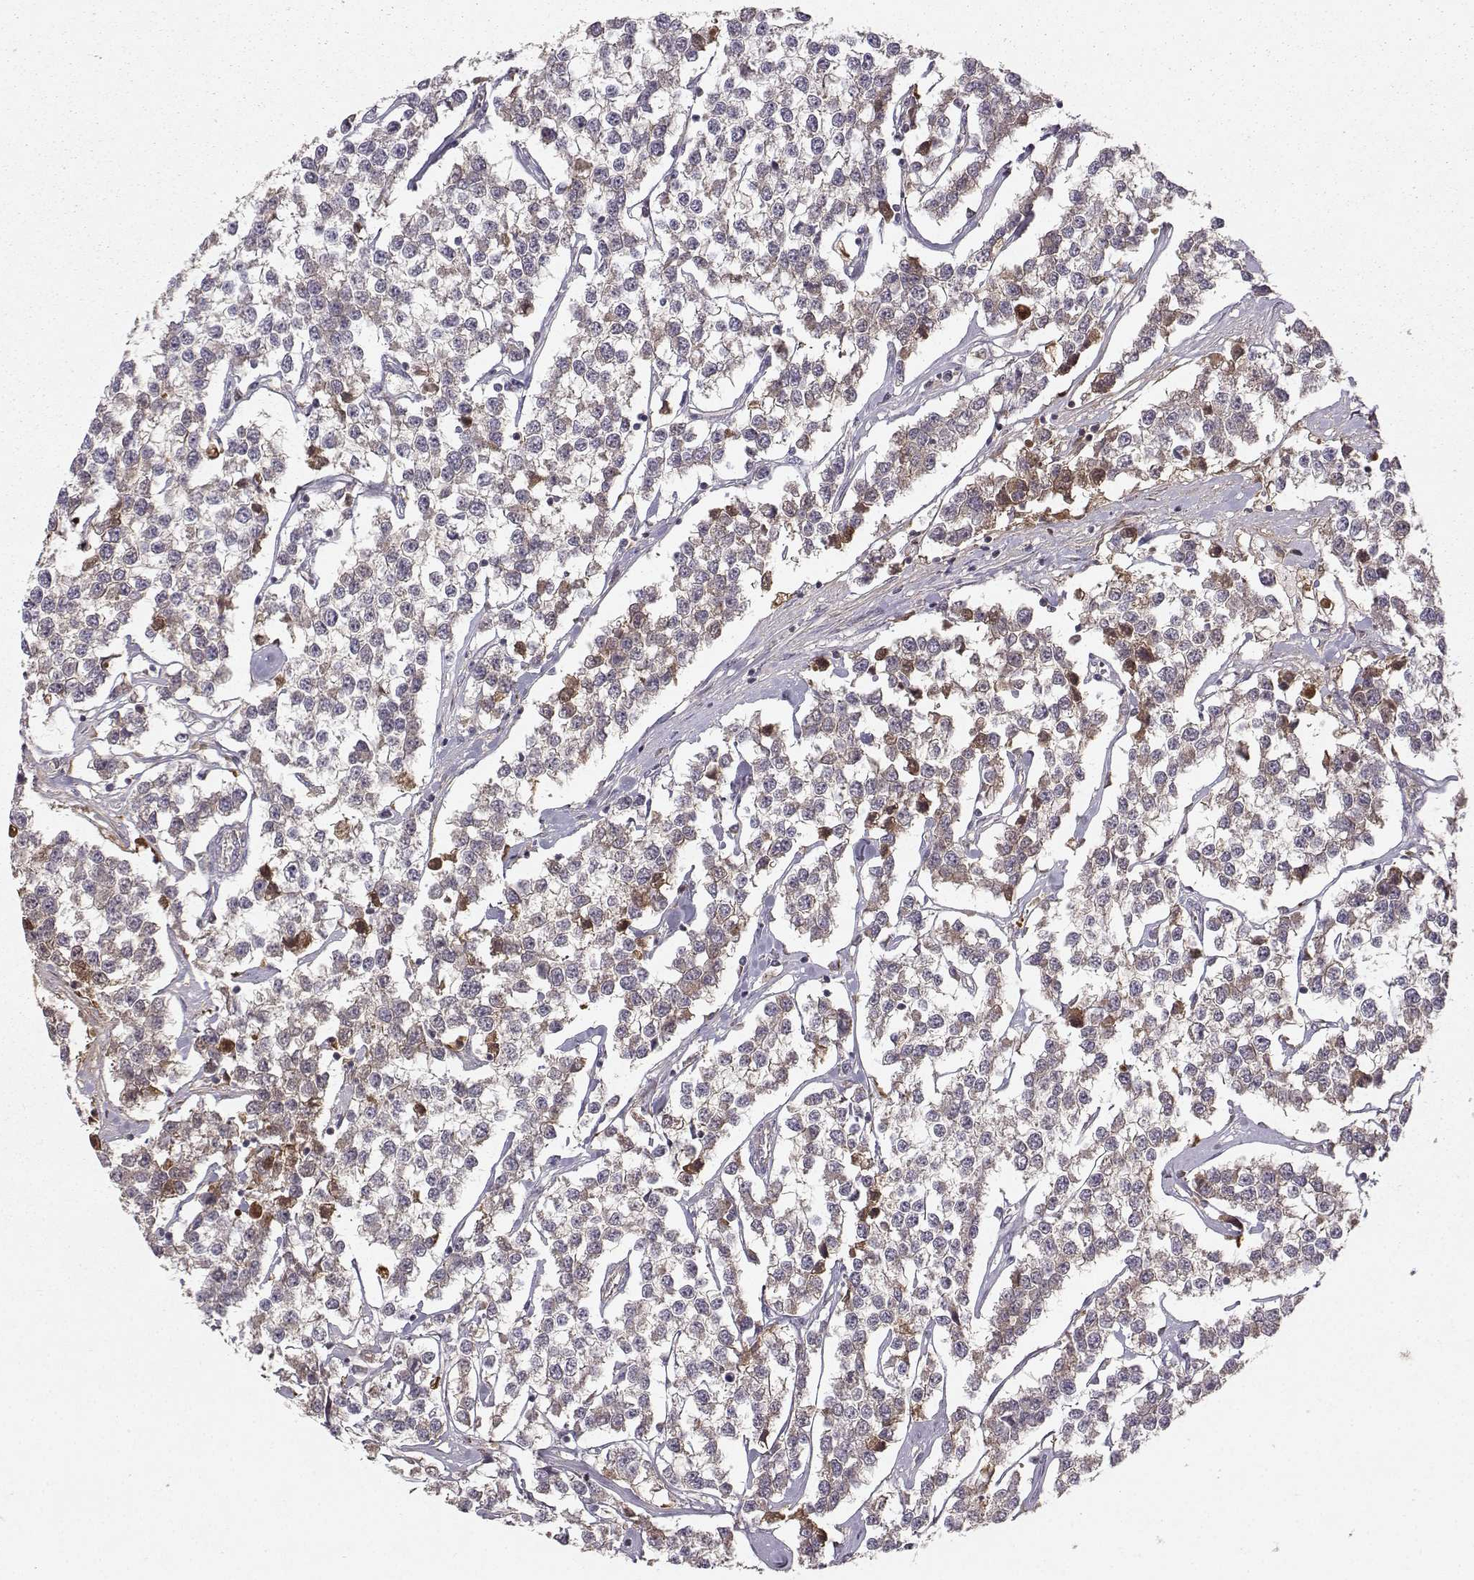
{"staining": {"intensity": "moderate", "quantity": "<25%", "location": "cytoplasmic/membranous"}, "tissue": "testis cancer", "cell_type": "Tumor cells", "image_type": "cancer", "snomed": [{"axis": "morphology", "description": "Seminoma, NOS"}, {"axis": "topography", "description": "Testis"}], "caption": "Immunohistochemistry (IHC) image of testis seminoma stained for a protein (brown), which displays low levels of moderate cytoplasmic/membranous expression in about <25% of tumor cells.", "gene": "WNT6", "patient": {"sex": "male", "age": 59}}